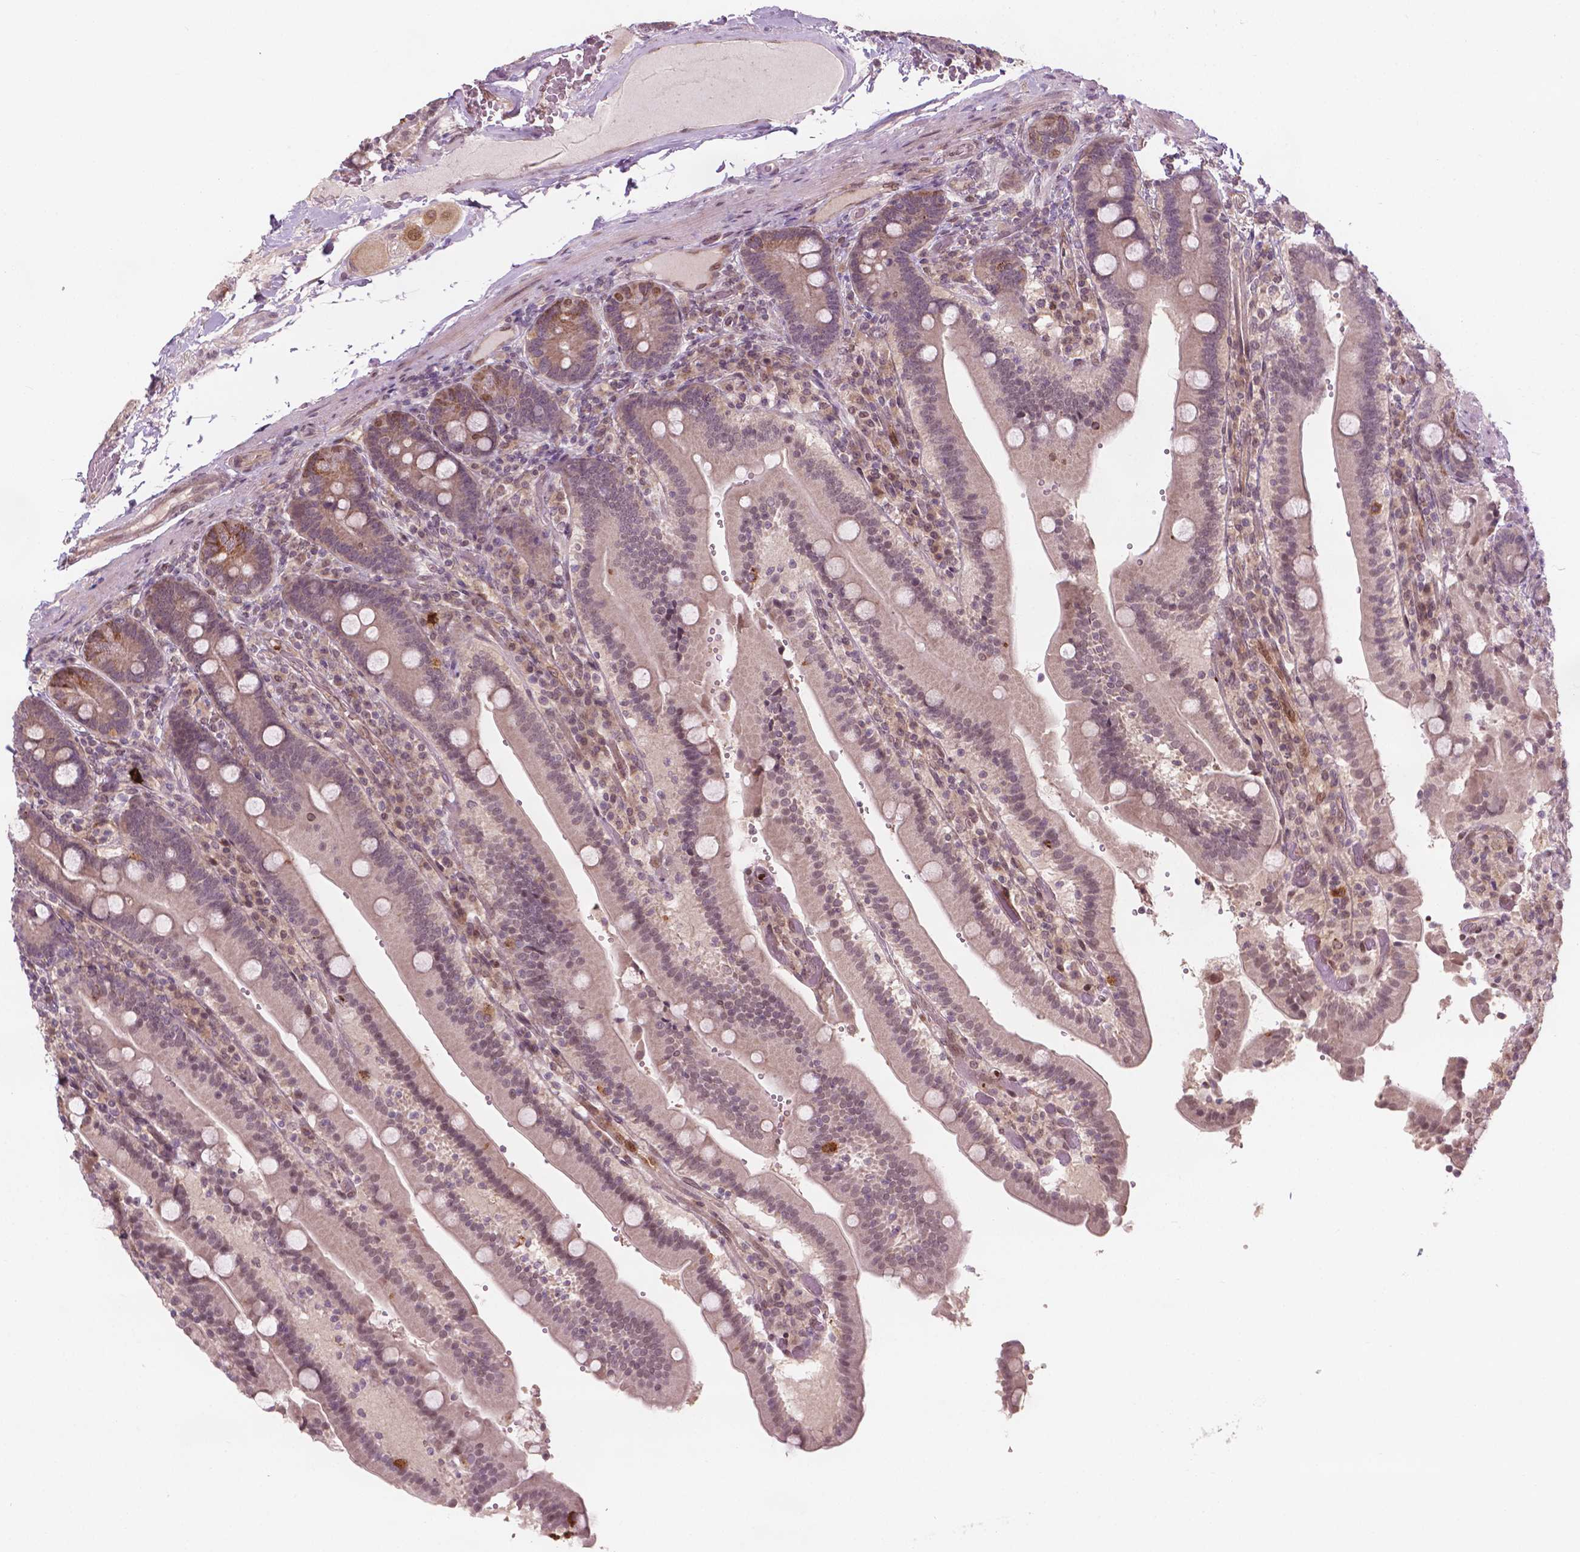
{"staining": {"intensity": "moderate", "quantity": "25%-75%", "location": "cytoplasmic/membranous,nuclear"}, "tissue": "duodenum", "cell_type": "Glandular cells", "image_type": "normal", "snomed": [{"axis": "morphology", "description": "Normal tissue, NOS"}, {"axis": "topography", "description": "Duodenum"}], "caption": "Immunohistochemistry (IHC) (DAB) staining of normal human duodenum shows moderate cytoplasmic/membranous,nuclear protein positivity in approximately 25%-75% of glandular cells. Nuclei are stained in blue.", "gene": "NFAT5", "patient": {"sex": "female", "age": 62}}